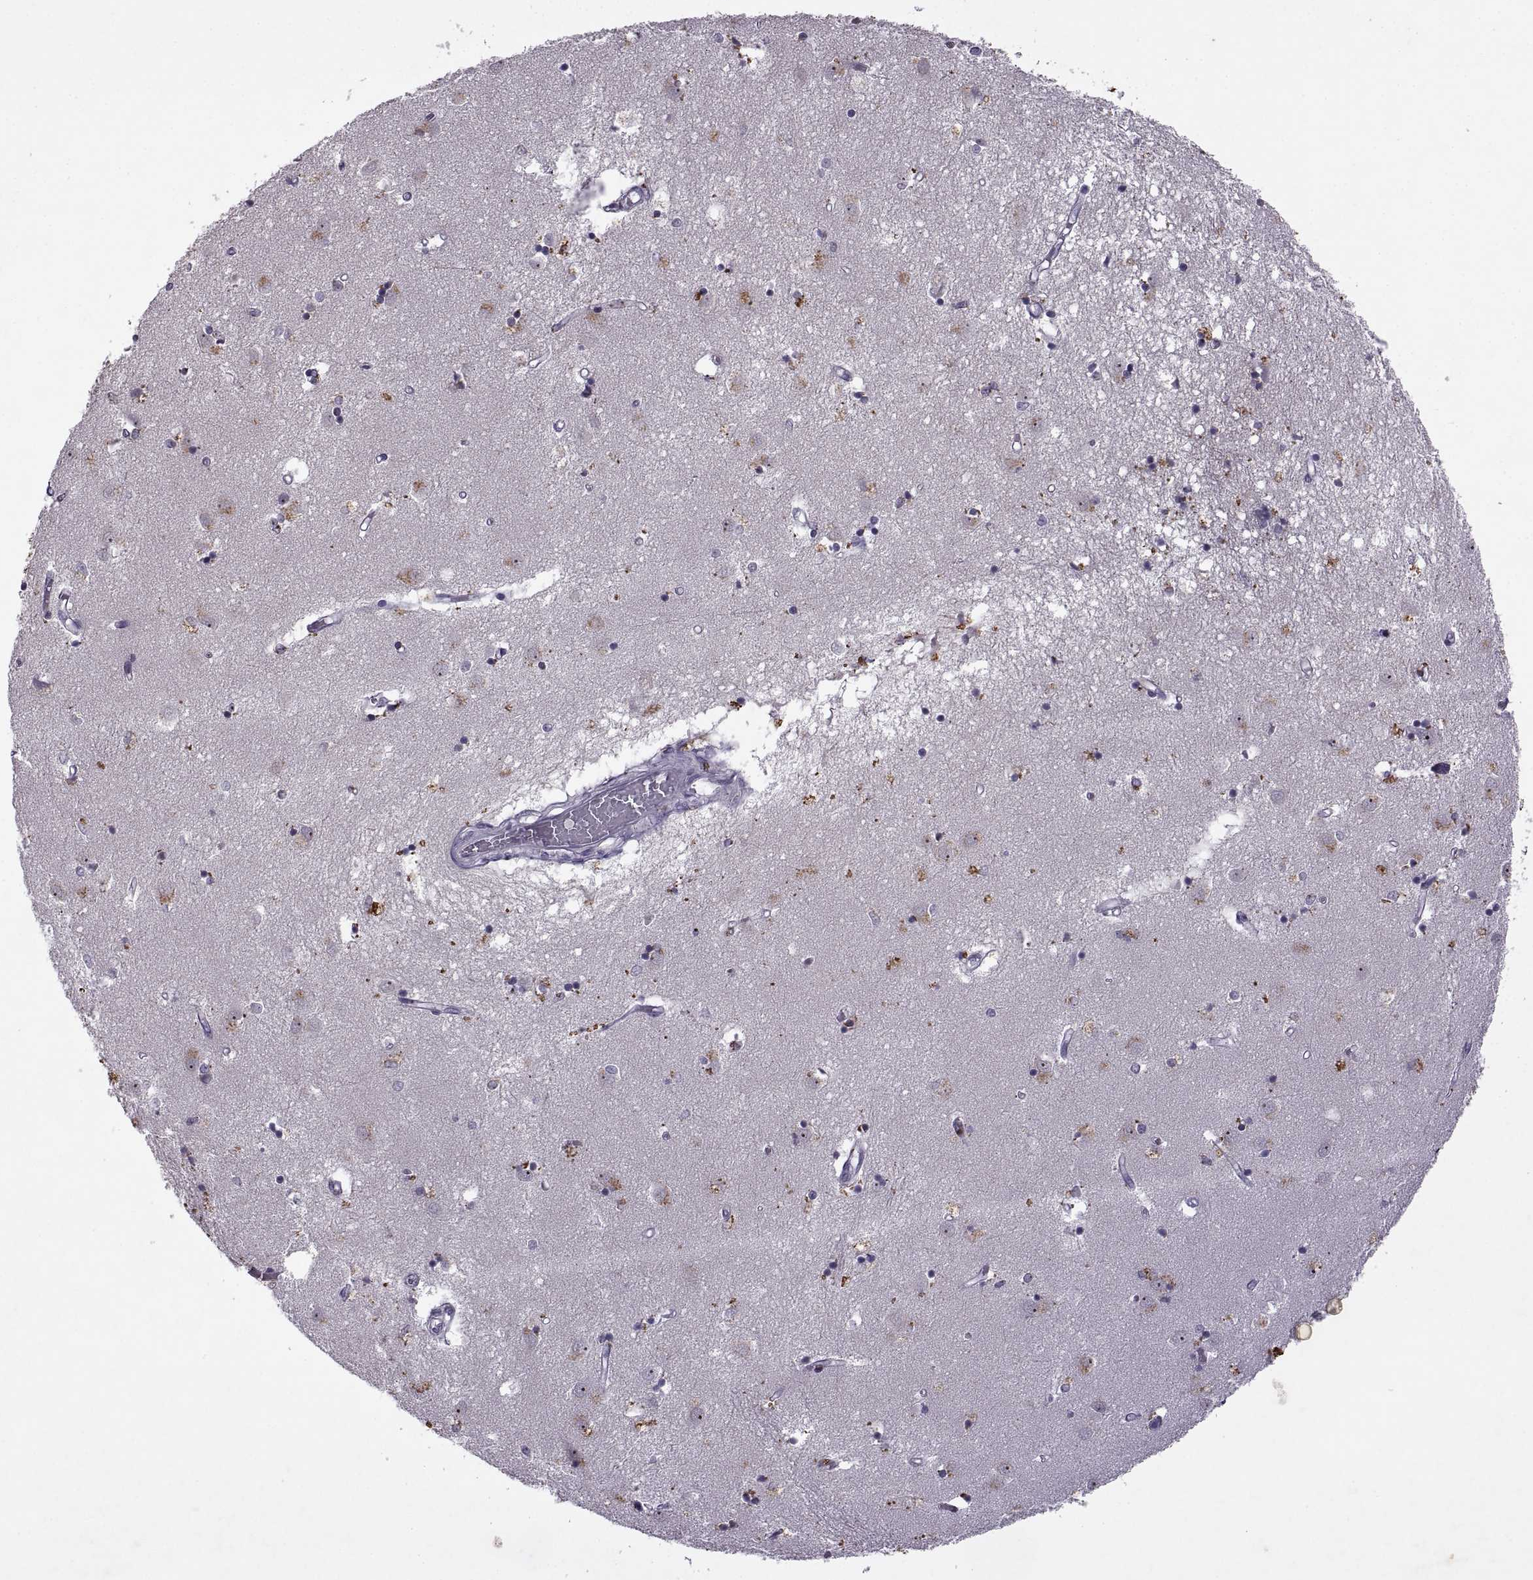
{"staining": {"intensity": "negative", "quantity": "none", "location": "none"}, "tissue": "caudate", "cell_type": "Glial cells", "image_type": "normal", "snomed": [{"axis": "morphology", "description": "Normal tissue, NOS"}, {"axis": "topography", "description": "Lateral ventricle wall"}], "caption": "The photomicrograph shows no significant positivity in glial cells of caudate. The staining was performed using DAB (3,3'-diaminobenzidine) to visualize the protein expression in brown, while the nuclei were stained in blue with hematoxylin (Magnification: 20x).", "gene": "SINHCAF", "patient": {"sex": "male", "age": 54}}